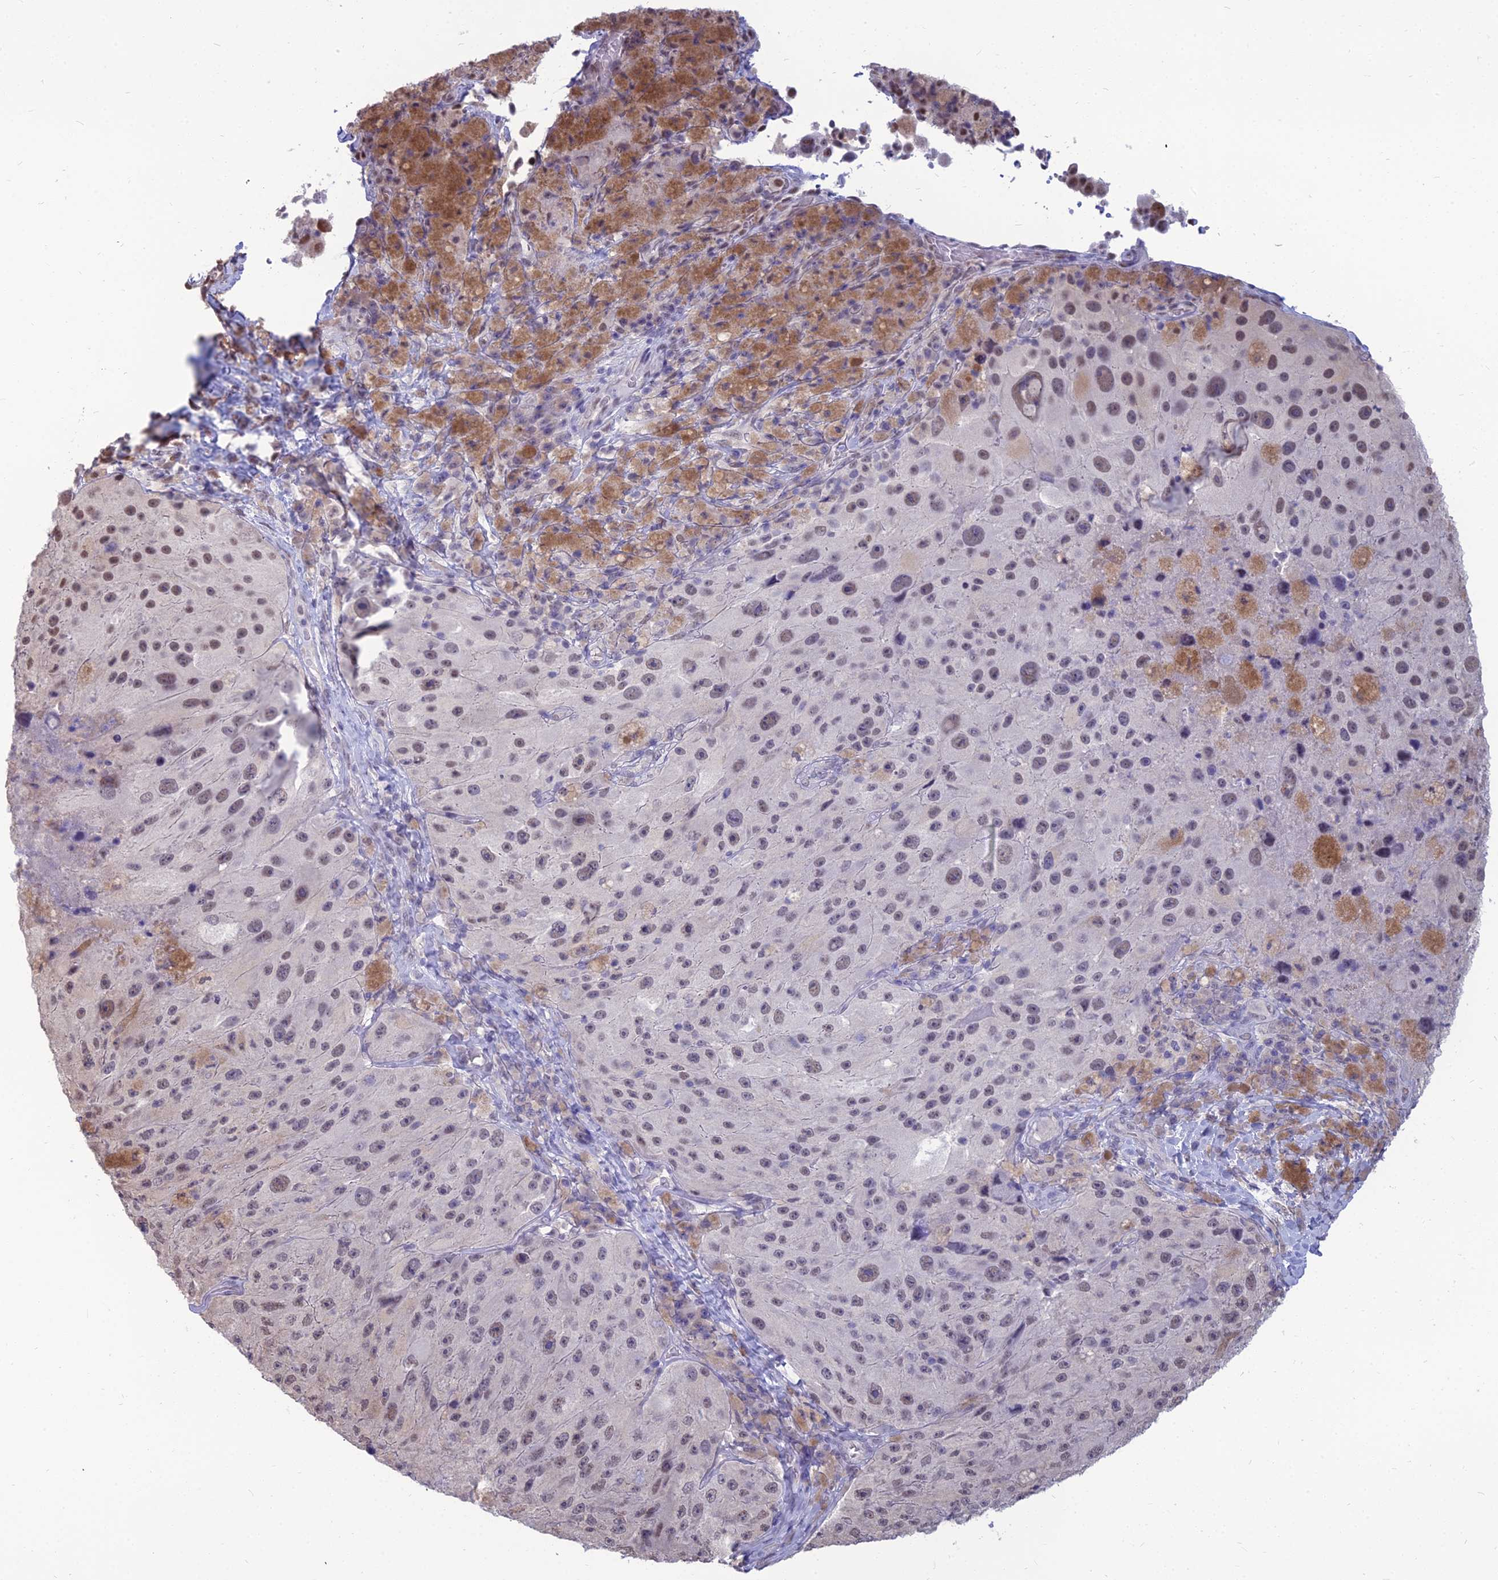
{"staining": {"intensity": "weak", "quantity": "25%-75%", "location": "nuclear"}, "tissue": "melanoma", "cell_type": "Tumor cells", "image_type": "cancer", "snomed": [{"axis": "morphology", "description": "Malignant melanoma, Metastatic site"}, {"axis": "topography", "description": "Lymph node"}], "caption": "Tumor cells exhibit low levels of weak nuclear positivity in about 25%-75% of cells in human melanoma.", "gene": "SRSF7", "patient": {"sex": "male", "age": 62}}